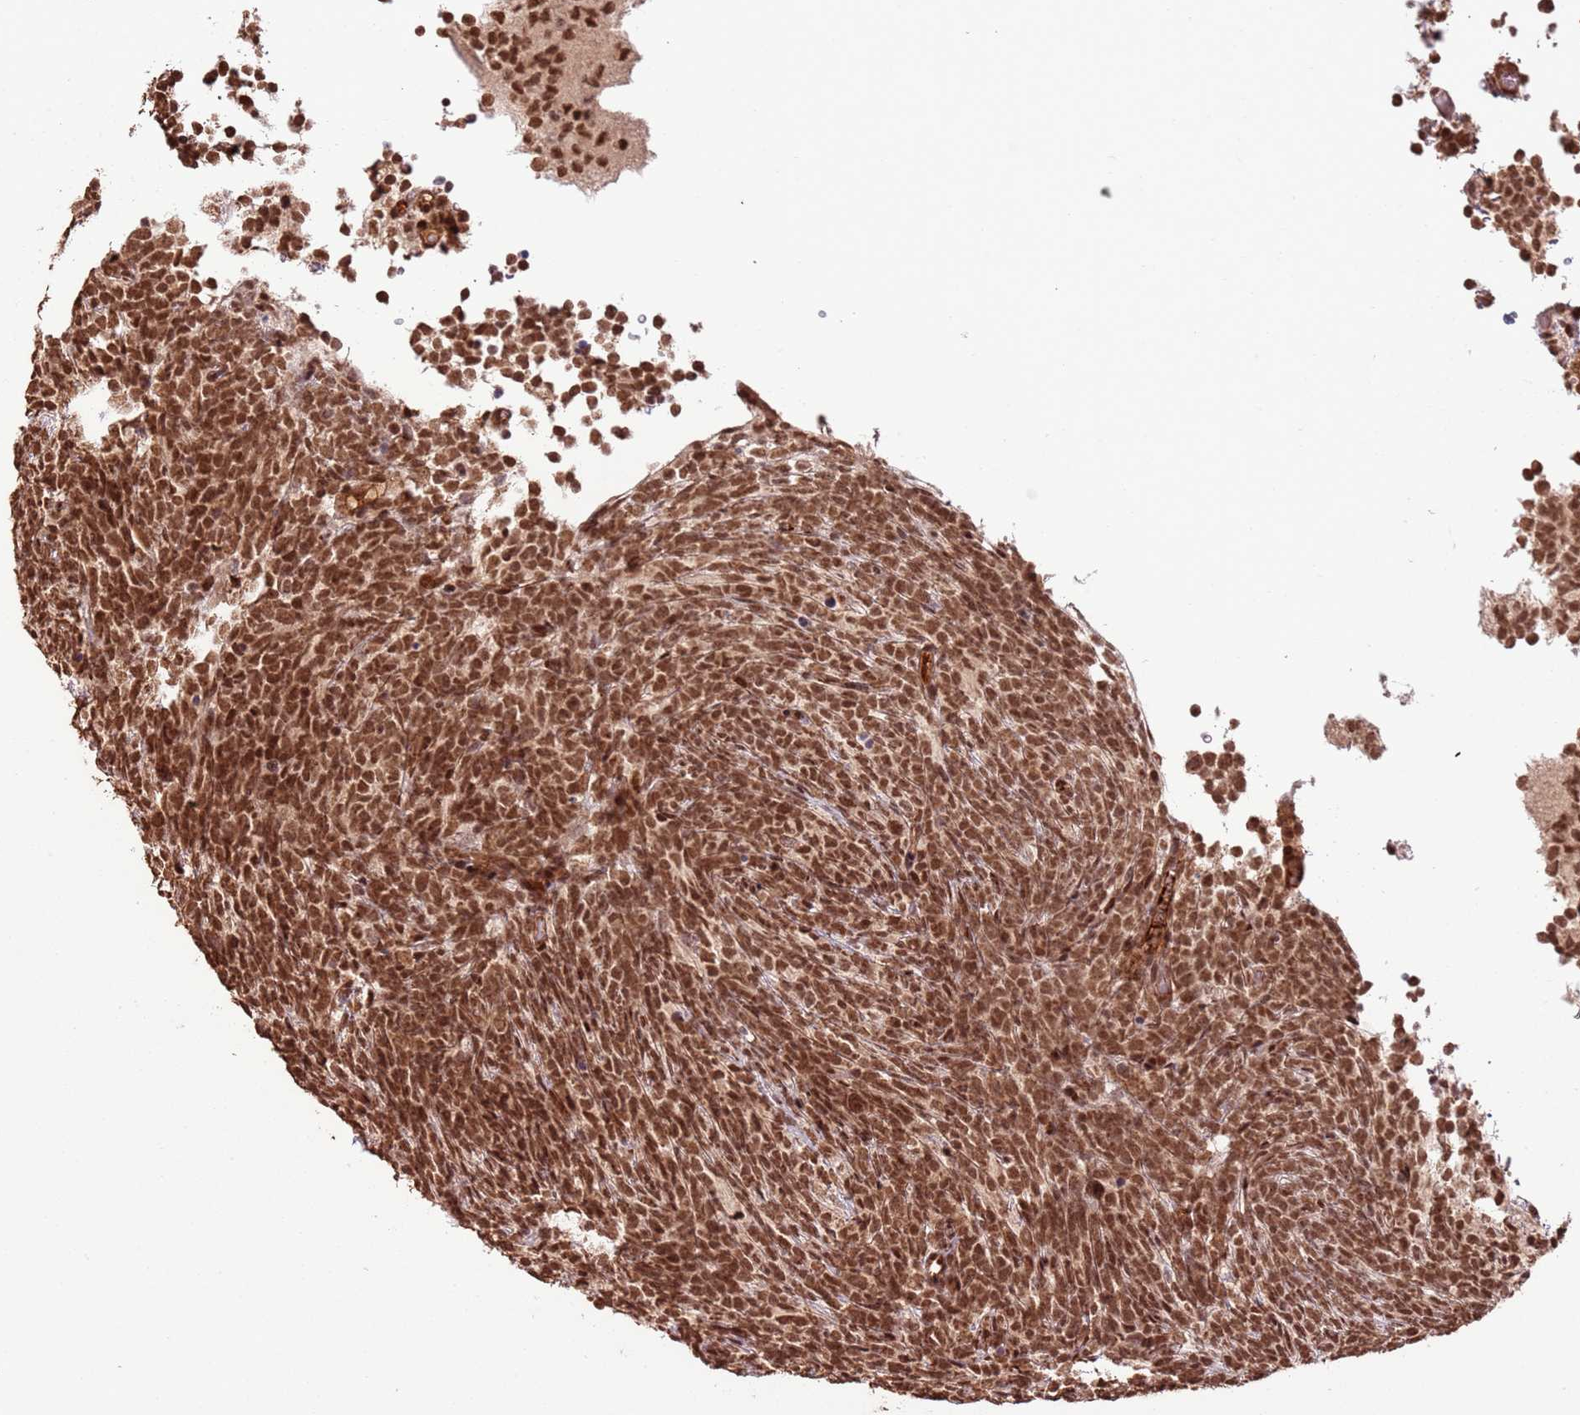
{"staining": {"intensity": "moderate", "quantity": ">75%", "location": "nuclear"}, "tissue": "glioma", "cell_type": "Tumor cells", "image_type": "cancer", "snomed": [{"axis": "morphology", "description": "Glioma, malignant, Low grade"}, {"axis": "topography", "description": "Brain"}], "caption": "The image exhibits a brown stain indicating the presence of a protein in the nuclear of tumor cells in malignant low-grade glioma.", "gene": "ZBTB12", "patient": {"sex": "female", "age": 1}}